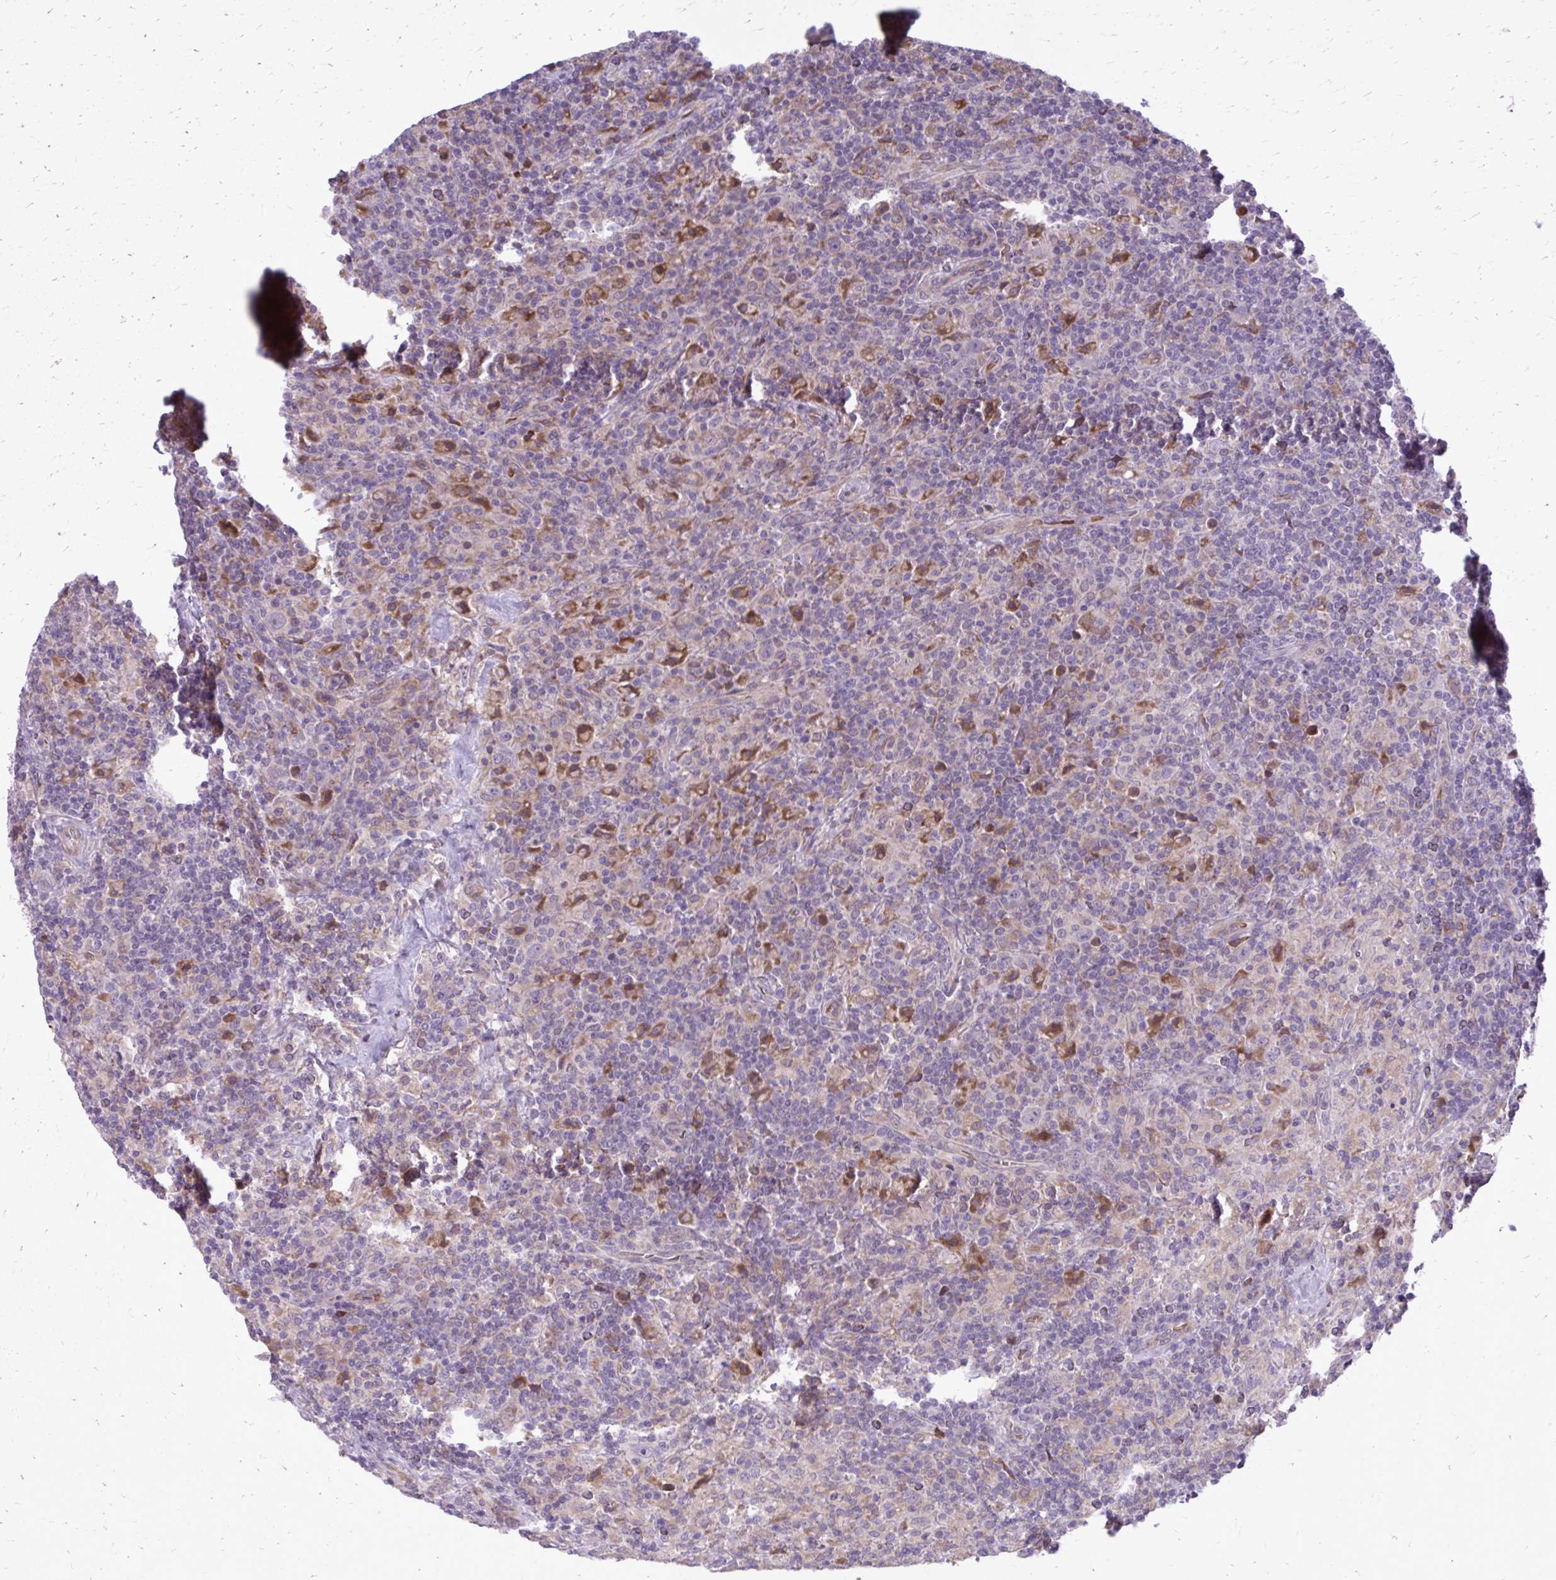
{"staining": {"intensity": "weak", "quantity": "<25%", "location": "cytoplasmic/membranous"}, "tissue": "lymphoma", "cell_type": "Tumor cells", "image_type": "cancer", "snomed": [{"axis": "morphology", "description": "Hodgkin's disease, NOS"}, {"axis": "topography", "description": "Lymph node"}], "caption": "IHC photomicrograph of neoplastic tissue: human Hodgkin's disease stained with DAB demonstrates no significant protein expression in tumor cells.", "gene": "SNF8", "patient": {"sex": "male", "age": 70}}